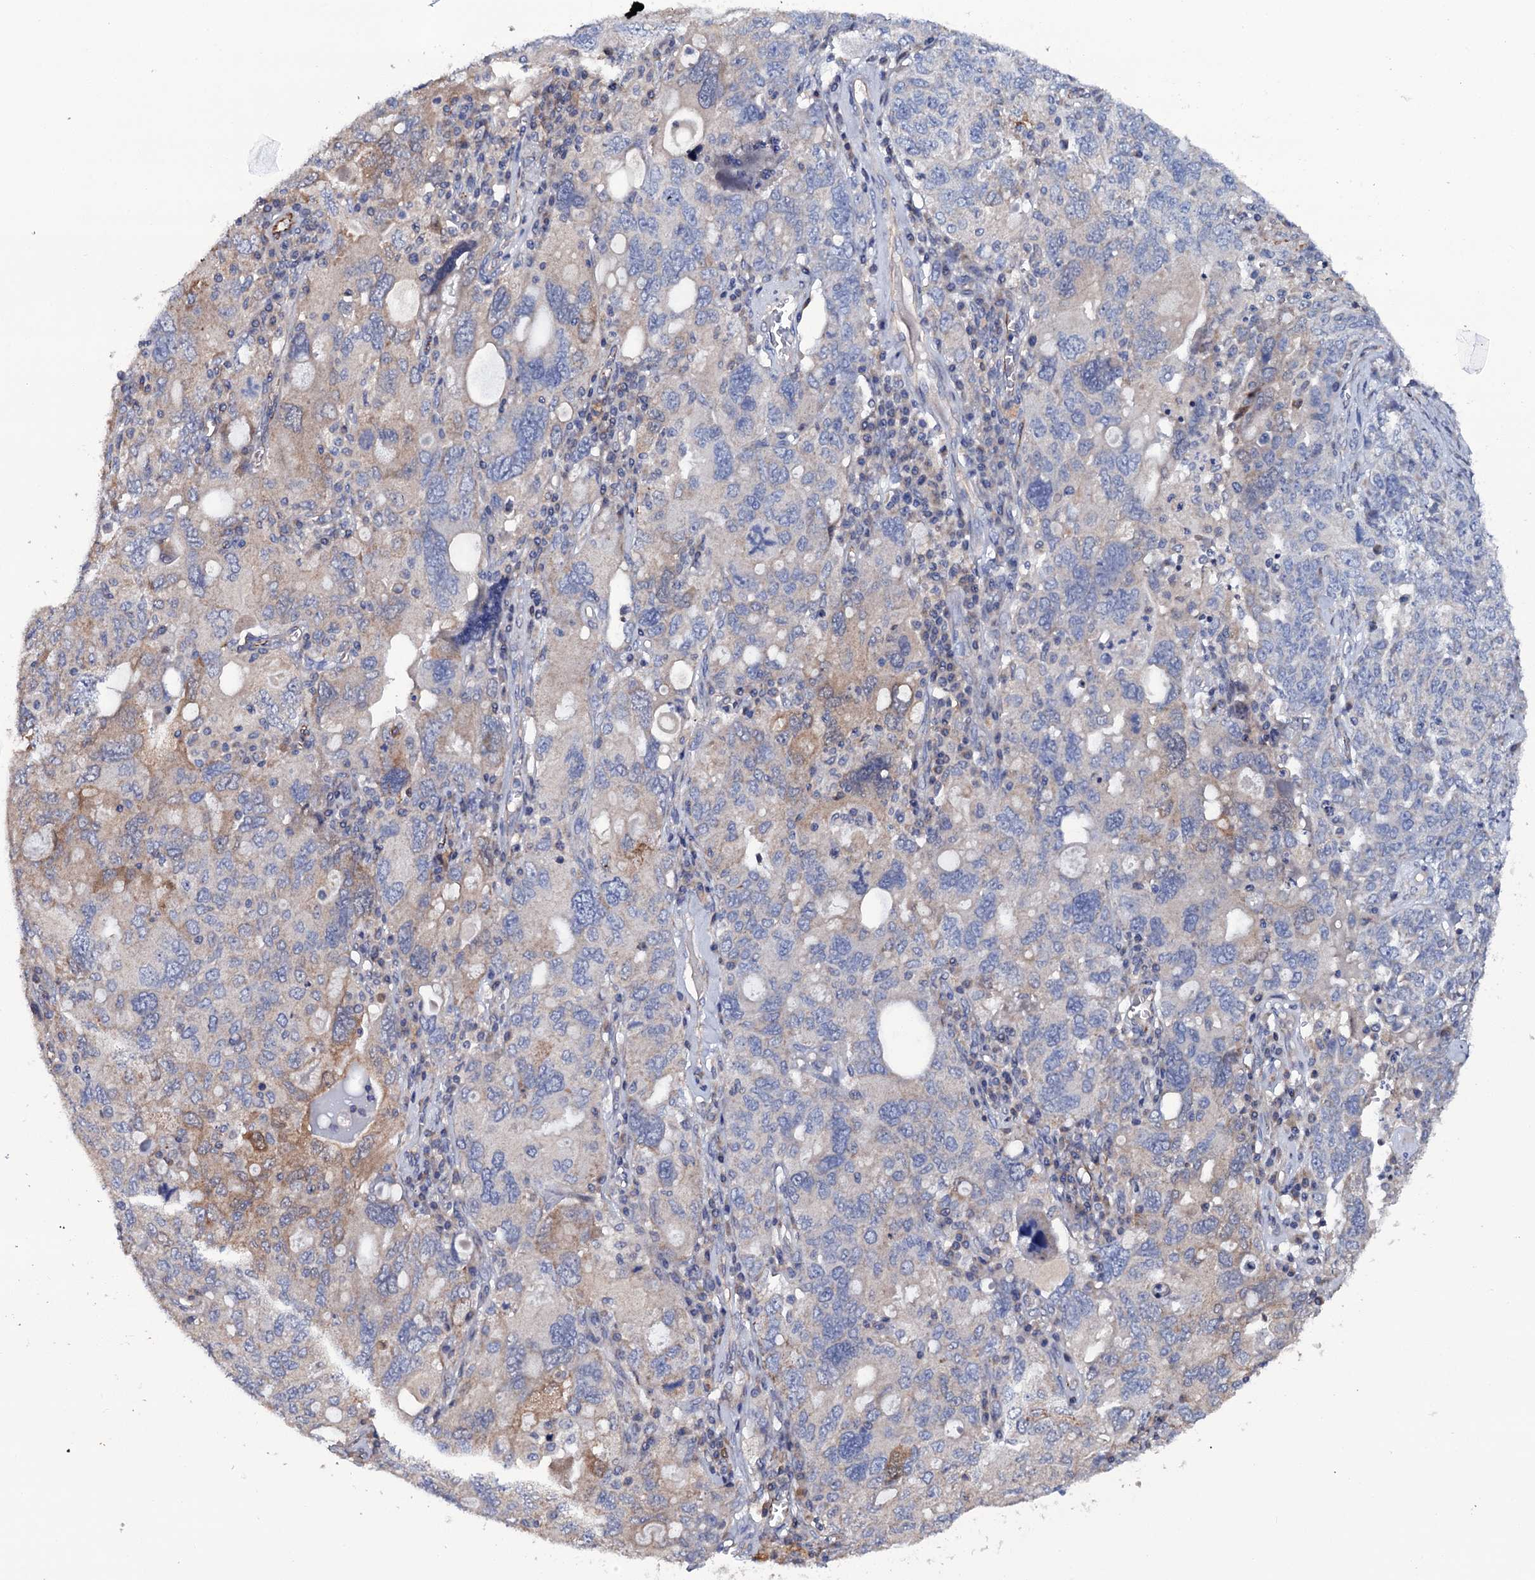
{"staining": {"intensity": "moderate", "quantity": "<25%", "location": "cytoplasmic/membranous"}, "tissue": "ovarian cancer", "cell_type": "Tumor cells", "image_type": "cancer", "snomed": [{"axis": "morphology", "description": "Carcinoma, endometroid"}, {"axis": "topography", "description": "Ovary"}], "caption": "Tumor cells display moderate cytoplasmic/membranous expression in about <25% of cells in ovarian endometroid carcinoma.", "gene": "BCL2L14", "patient": {"sex": "female", "age": 62}}